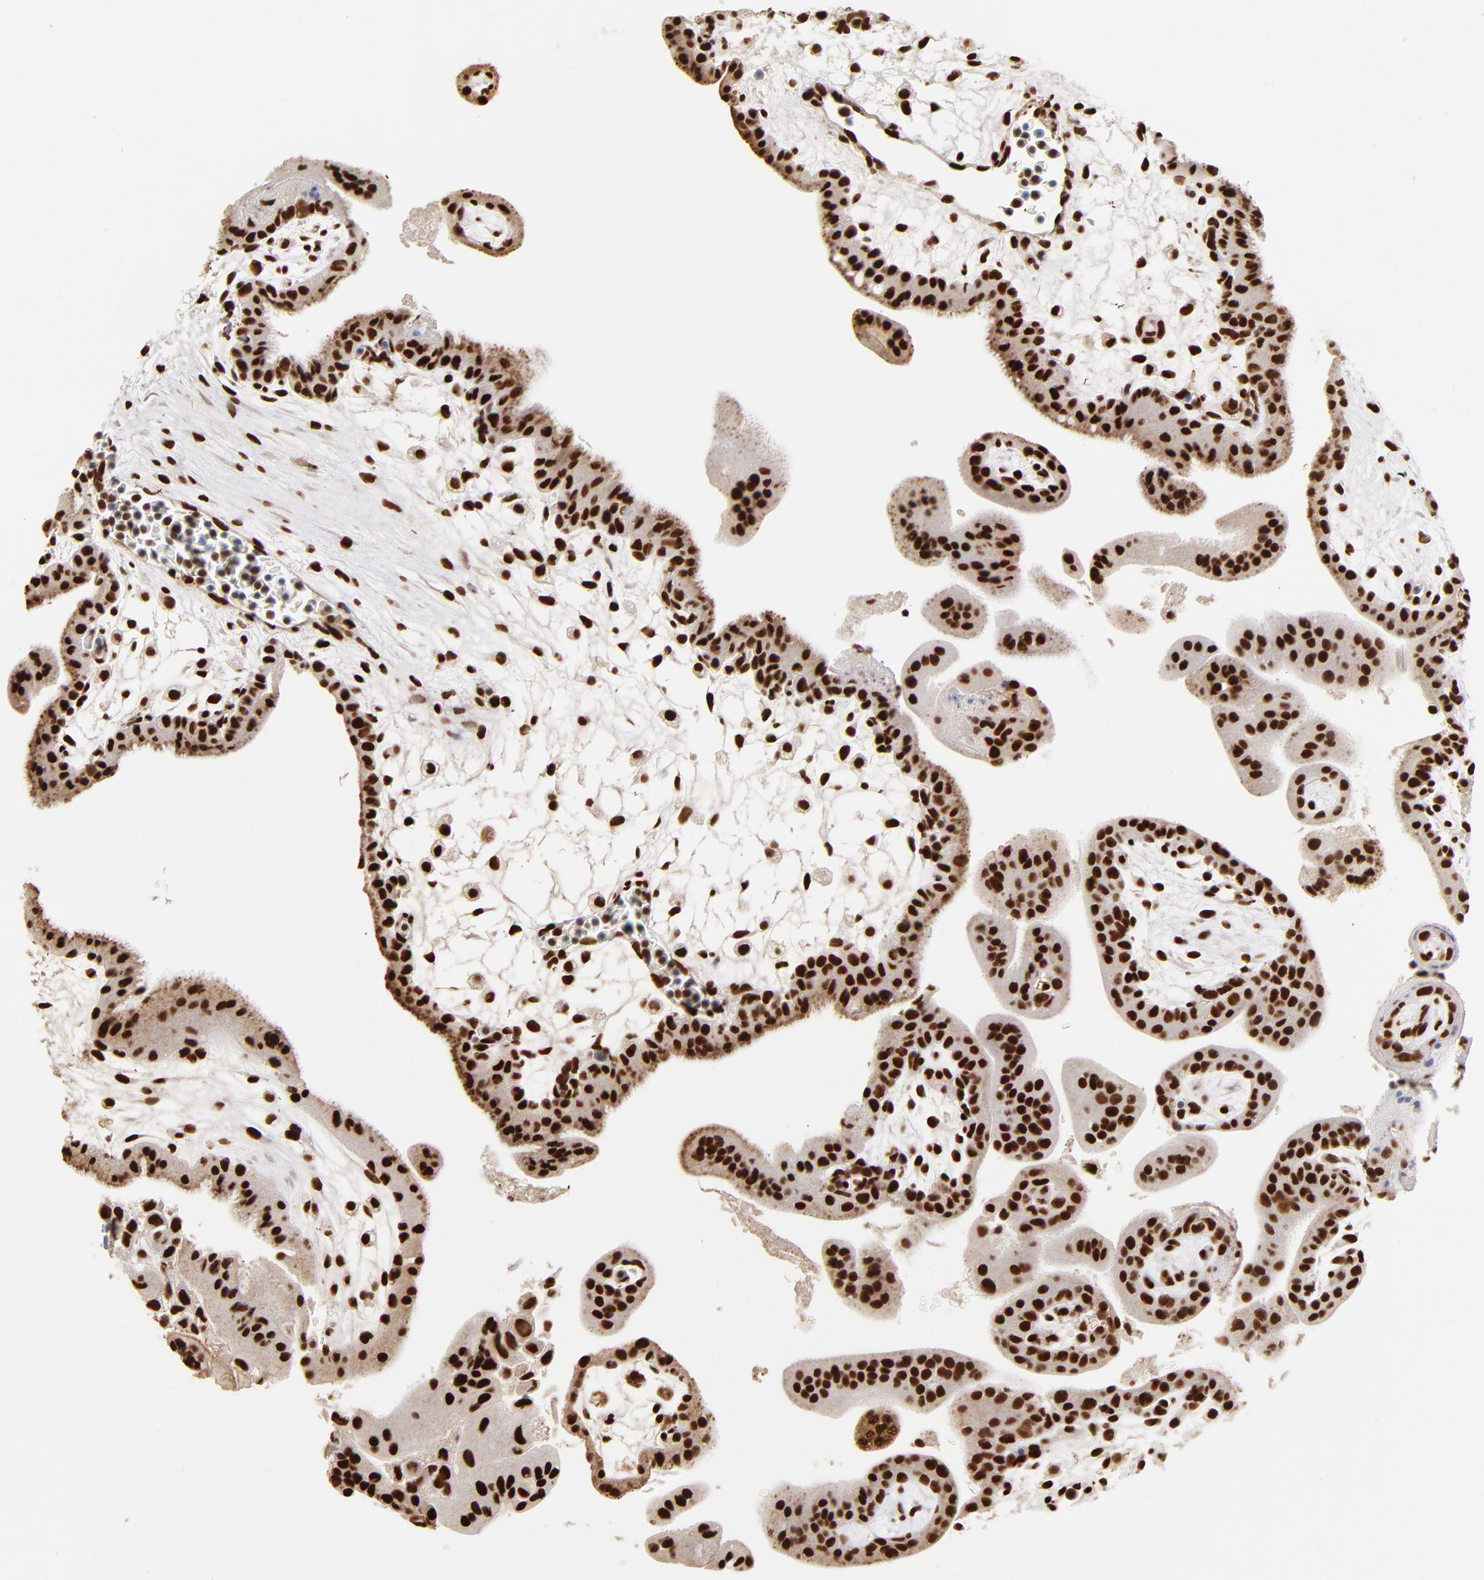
{"staining": {"intensity": "strong", "quantity": ">75%", "location": "nuclear"}, "tissue": "placenta", "cell_type": "Decidual cells", "image_type": "normal", "snomed": [{"axis": "morphology", "description": "Normal tissue, NOS"}, {"axis": "topography", "description": "Placenta"}], "caption": "DAB (3,3'-diaminobenzidine) immunohistochemical staining of normal human placenta exhibits strong nuclear protein expression in about >75% of decidual cells. Using DAB (brown) and hematoxylin (blue) stains, captured at high magnification using brightfield microscopy.", "gene": "ZNF146", "patient": {"sex": "female", "age": 35}}